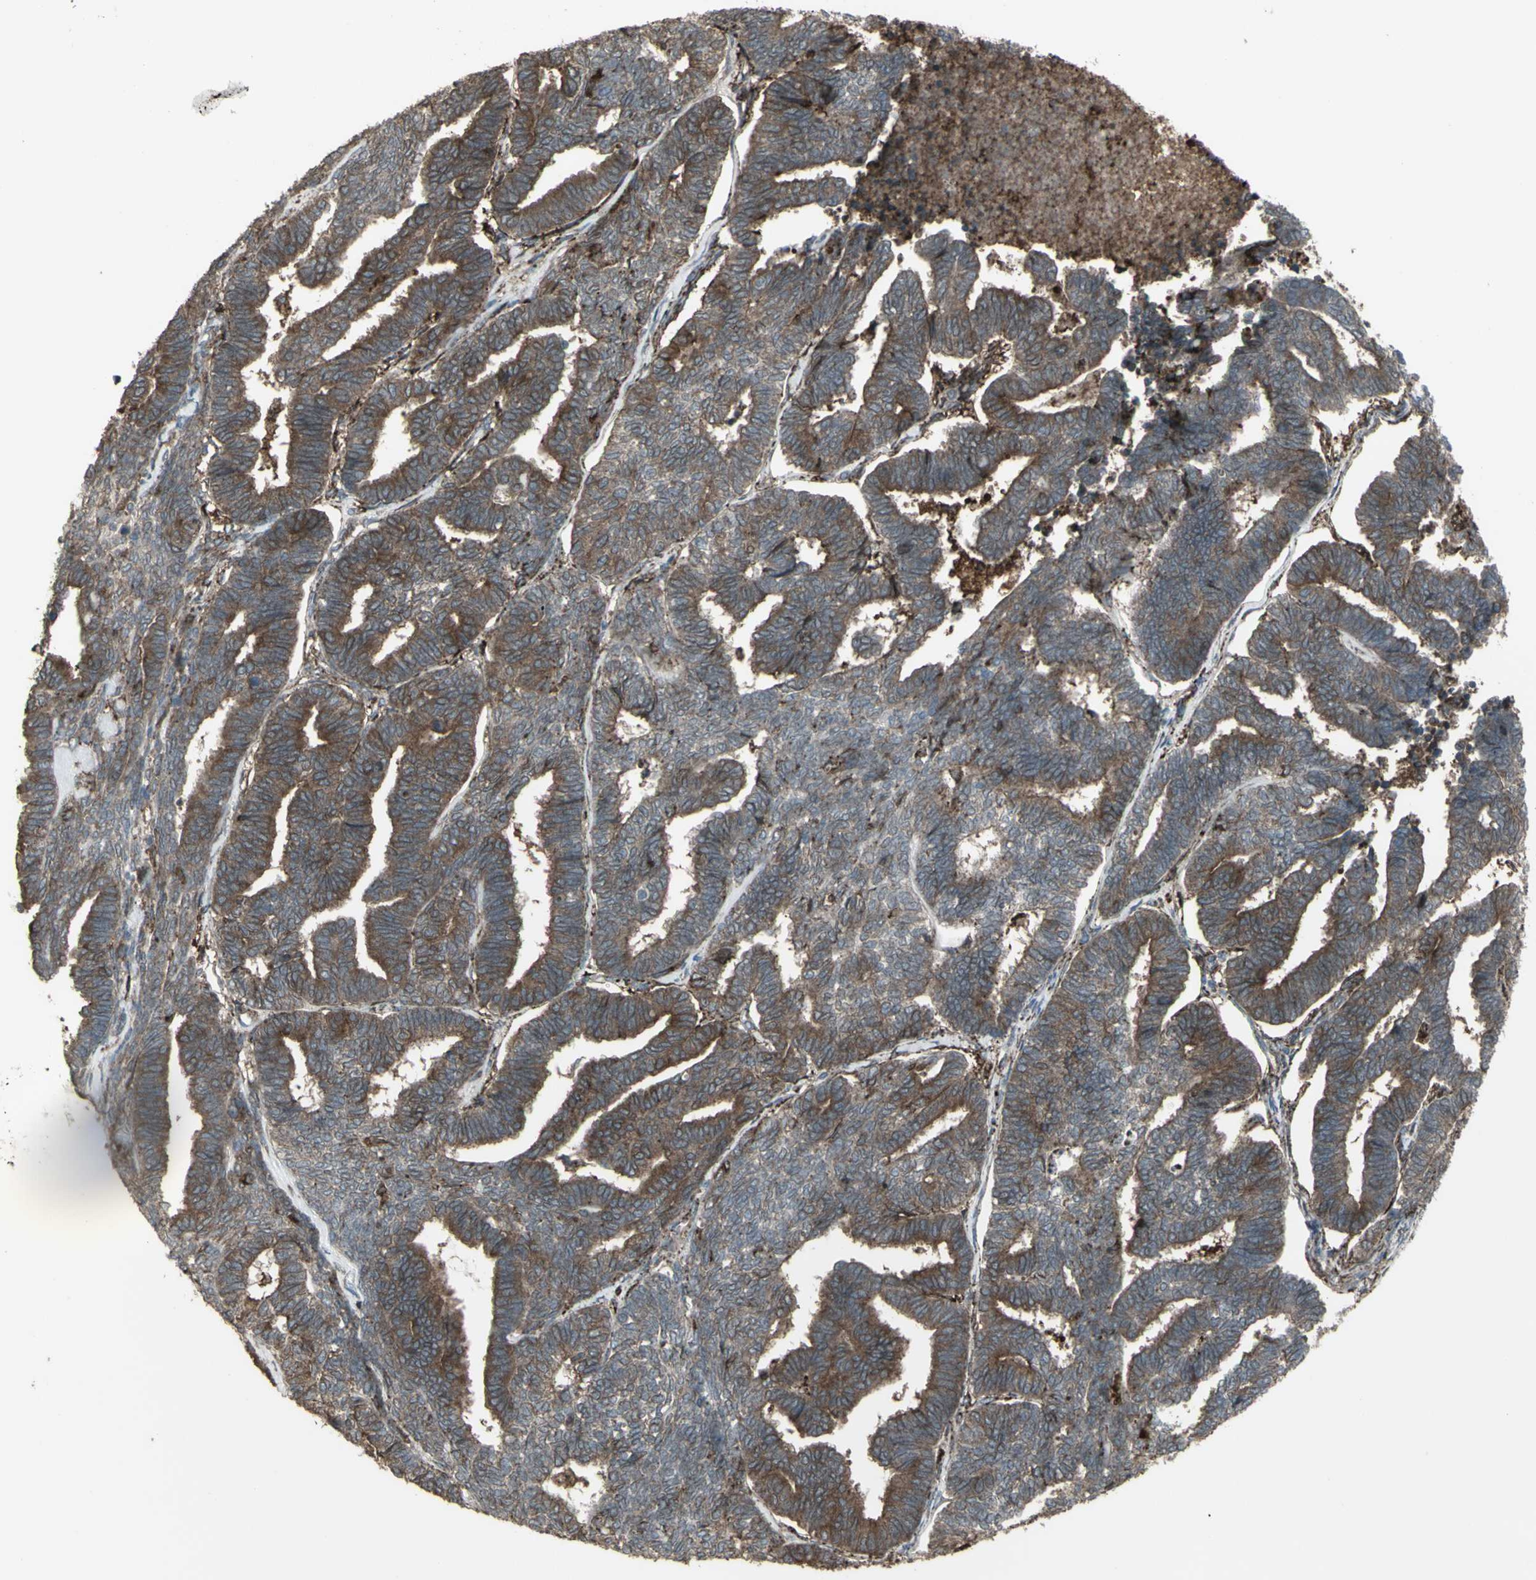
{"staining": {"intensity": "moderate", "quantity": "25%-75%", "location": "cytoplasmic/membranous"}, "tissue": "endometrial cancer", "cell_type": "Tumor cells", "image_type": "cancer", "snomed": [{"axis": "morphology", "description": "Adenocarcinoma, NOS"}, {"axis": "topography", "description": "Endometrium"}], "caption": "Endometrial adenocarcinoma stained for a protein reveals moderate cytoplasmic/membranous positivity in tumor cells.", "gene": "SMO", "patient": {"sex": "female", "age": 70}}